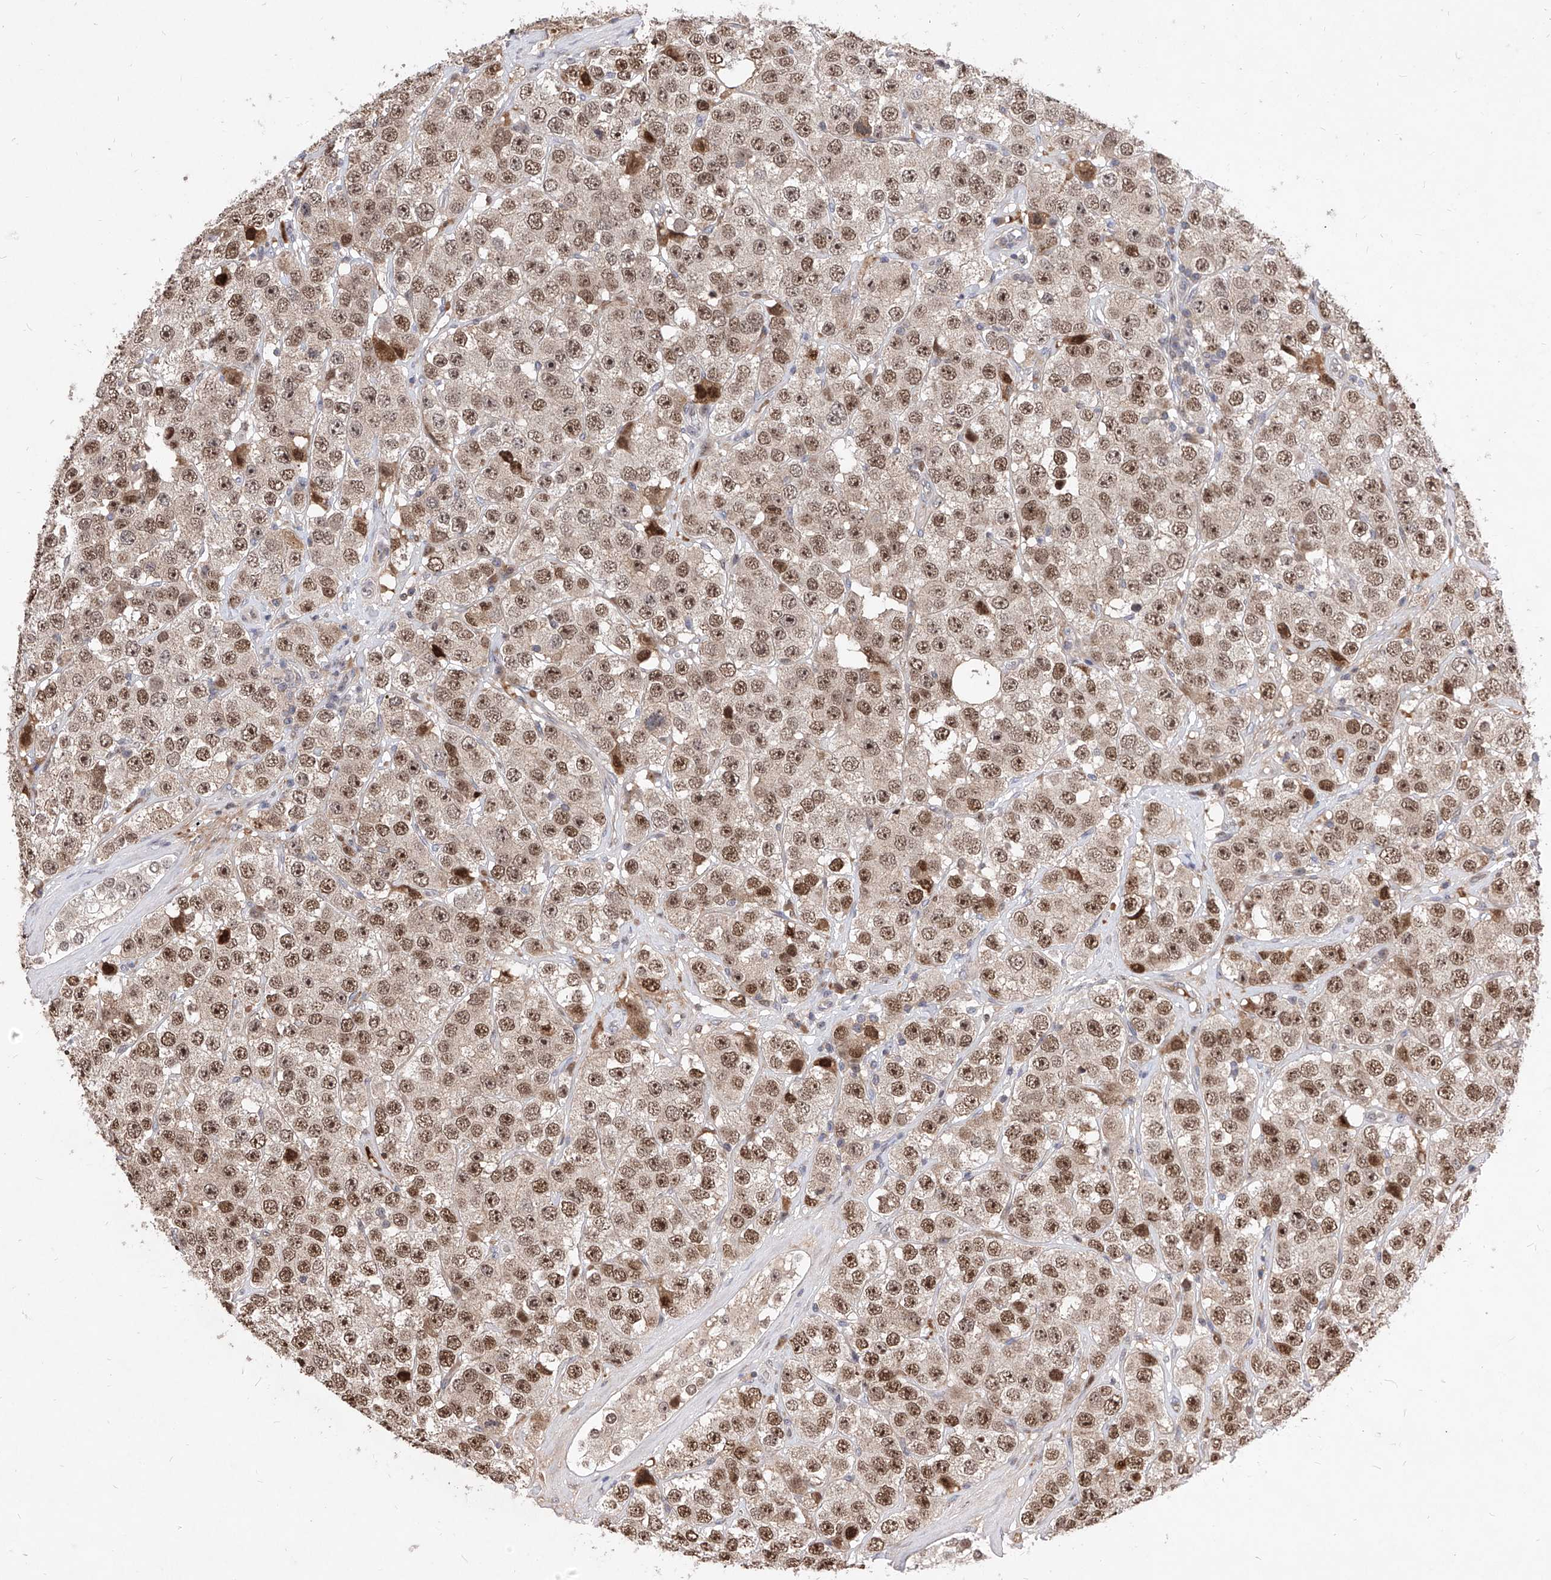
{"staining": {"intensity": "moderate", "quantity": ">75%", "location": "nuclear"}, "tissue": "testis cancer", "cell_type": "Tumor cells", "image_type": "cancer", "snomed": [{"axis": "morphology", "description": "Seminoma, NOS"}, {"axis": "topography", "description": "Testis"}], "caption": "Testis cancer (seminoma) was stained to show a protein in brown. There is medium levels of moderate nuclear positivity in approximately >75% of tumor cells.", "gene": "LGR4", "patient": {"sex": "male", "age": 28}}